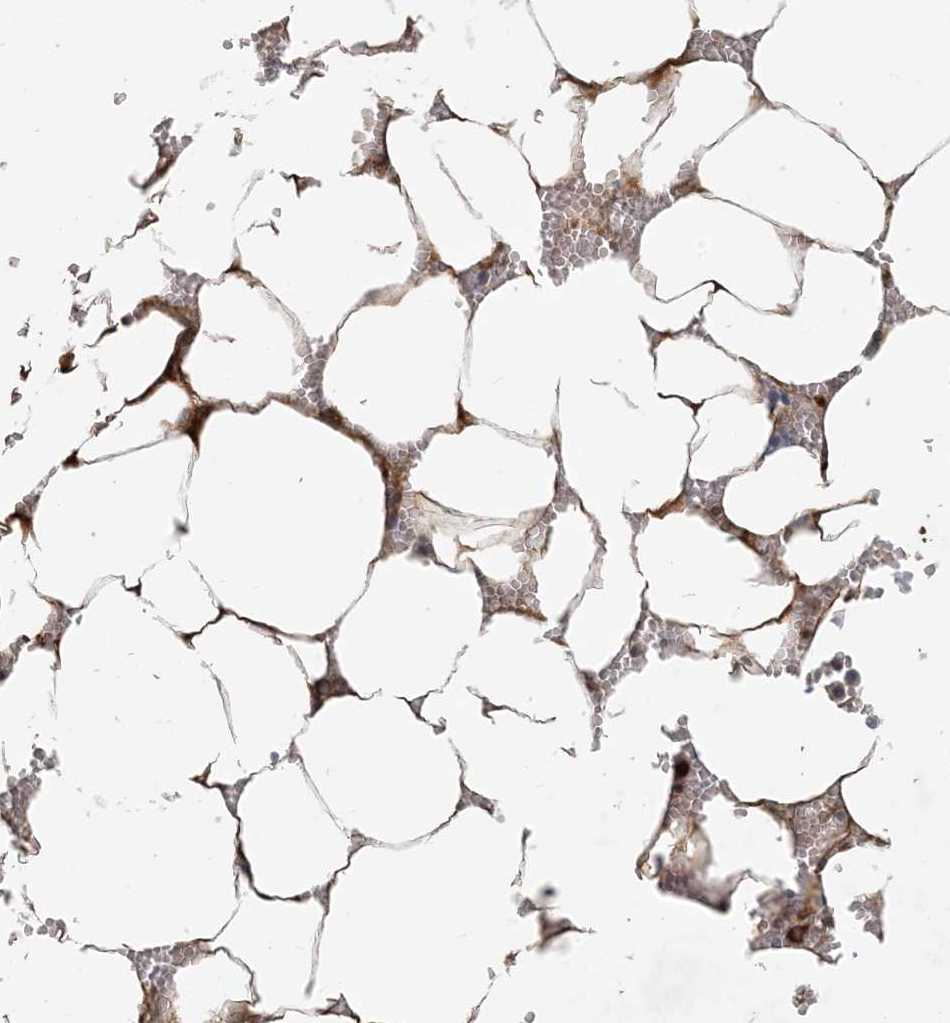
{"staining": {"intensity": "negative", "quantity": "none", "location": "none"}, "tissue": "bone marrow", "cell_type": "Hematopoietic cells", "image_type": "normal", "snomed": [{"axis": "morphology", "description": "Normal tissue, NOS"}, {"axis": "topography", "description": "Bone marrow"}], "caption": "Protein analysis of normal bone marrow shows no significant staining in hematopoietic cells. (DAB (3,3'-diaminobenzidine) immunohistochemistry visualized using brightfield microscopy, high magnification).", "gene": "HACL1", "patient": {"sex": "male", "age": 70}}